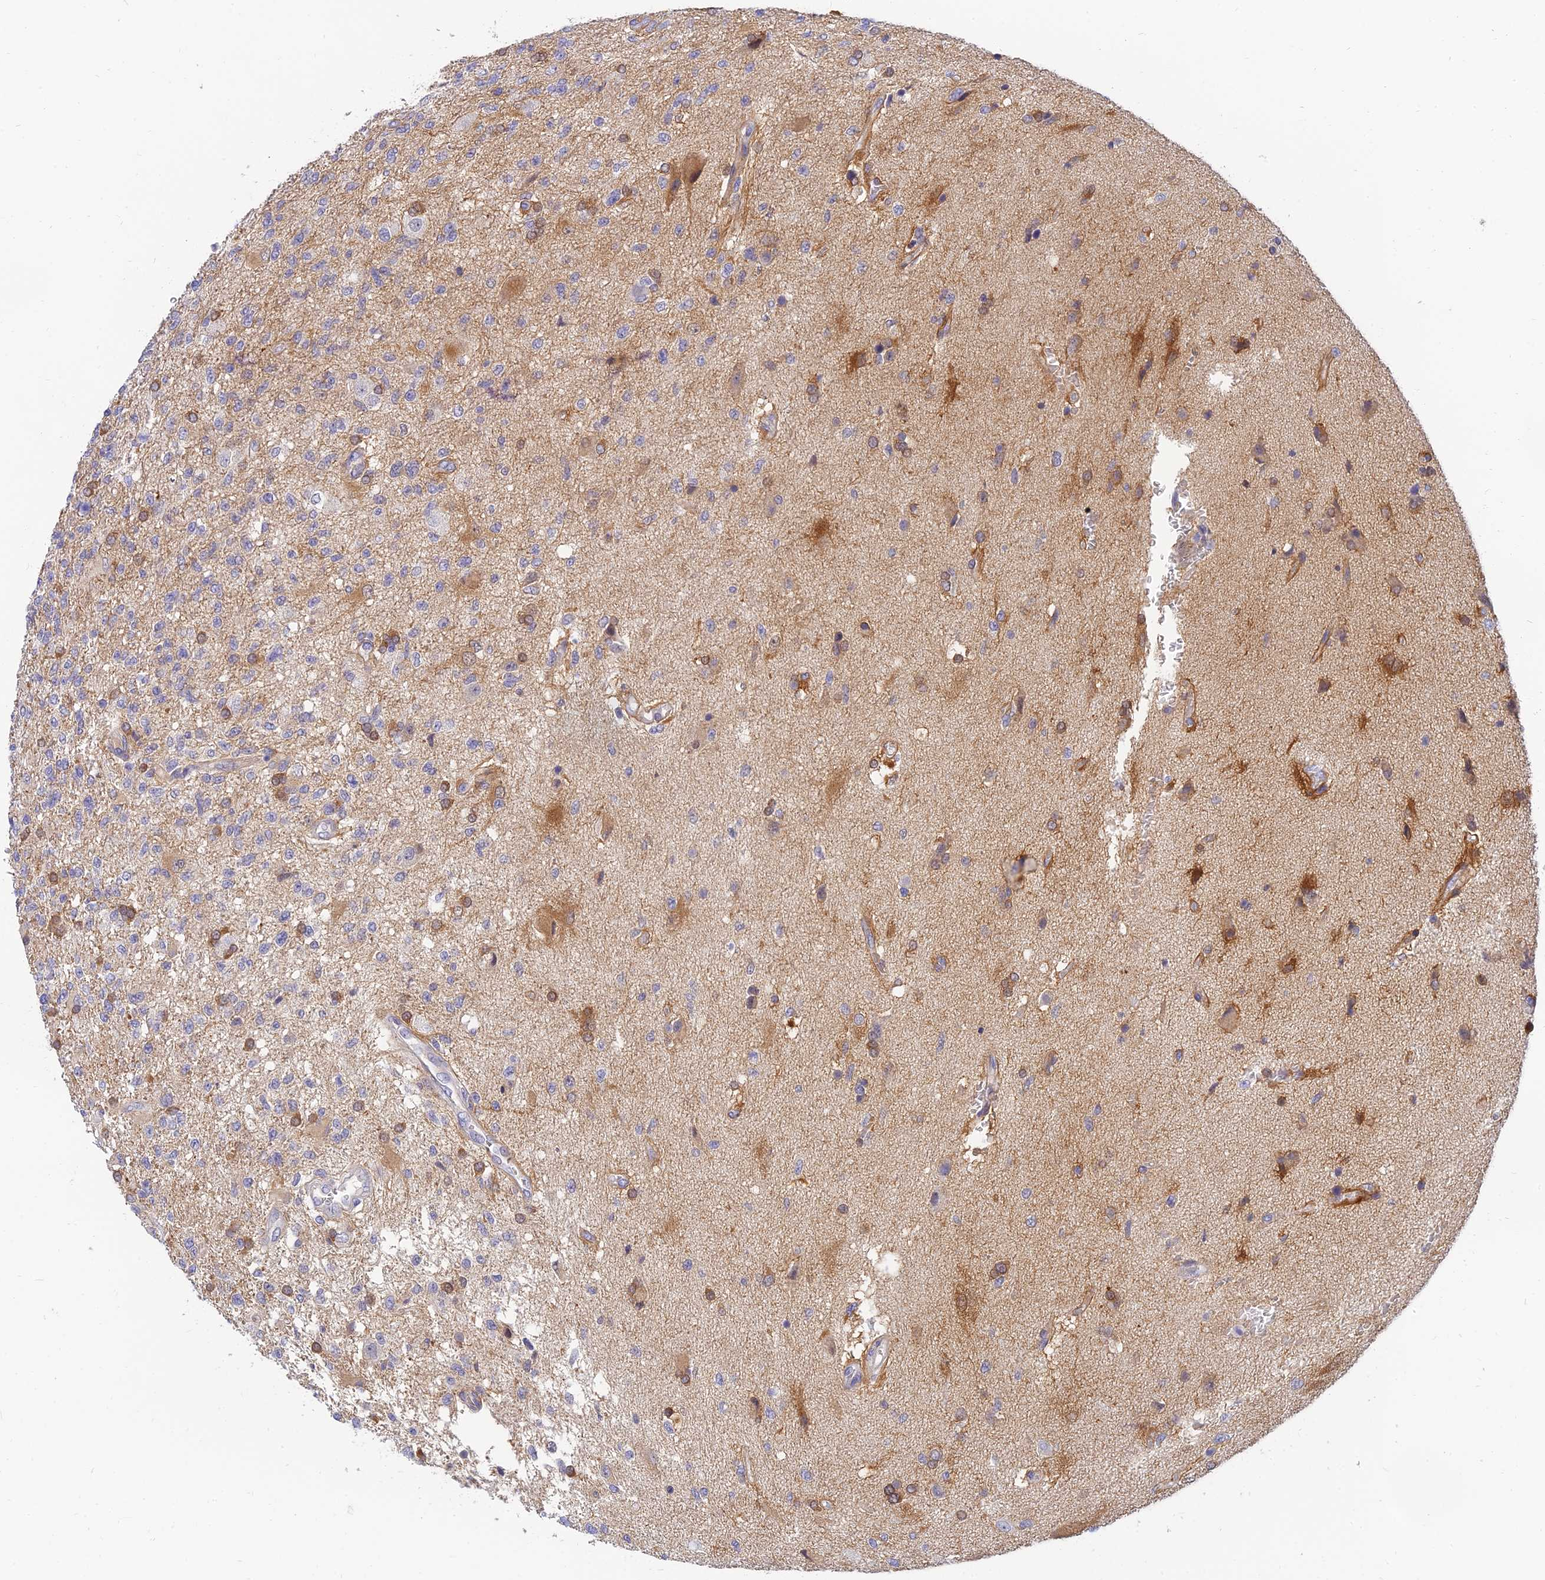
{"staining": {"intensity": "moderate", "quantity": "<25%", "location": "cytoplasmic/membranous"}, "tissue": "glioma", "cell_type": "Tumor cells", "image_type": "cancer", "snomed": [{"axis": "morphology", "description": "Glioma, malignant, High grade"}, {"axis": "topography", "description": "Brain"}], "caption": "Protein staining of glioma tissue shows moderate cytoplasmic/membranous expression in approximately <25% of tumor cells. (brown staining indicates protein expression, while blue staining denotes nuclei).", "gene": "ANKS4B", "patient": {"sex": "male", "age": 56}}